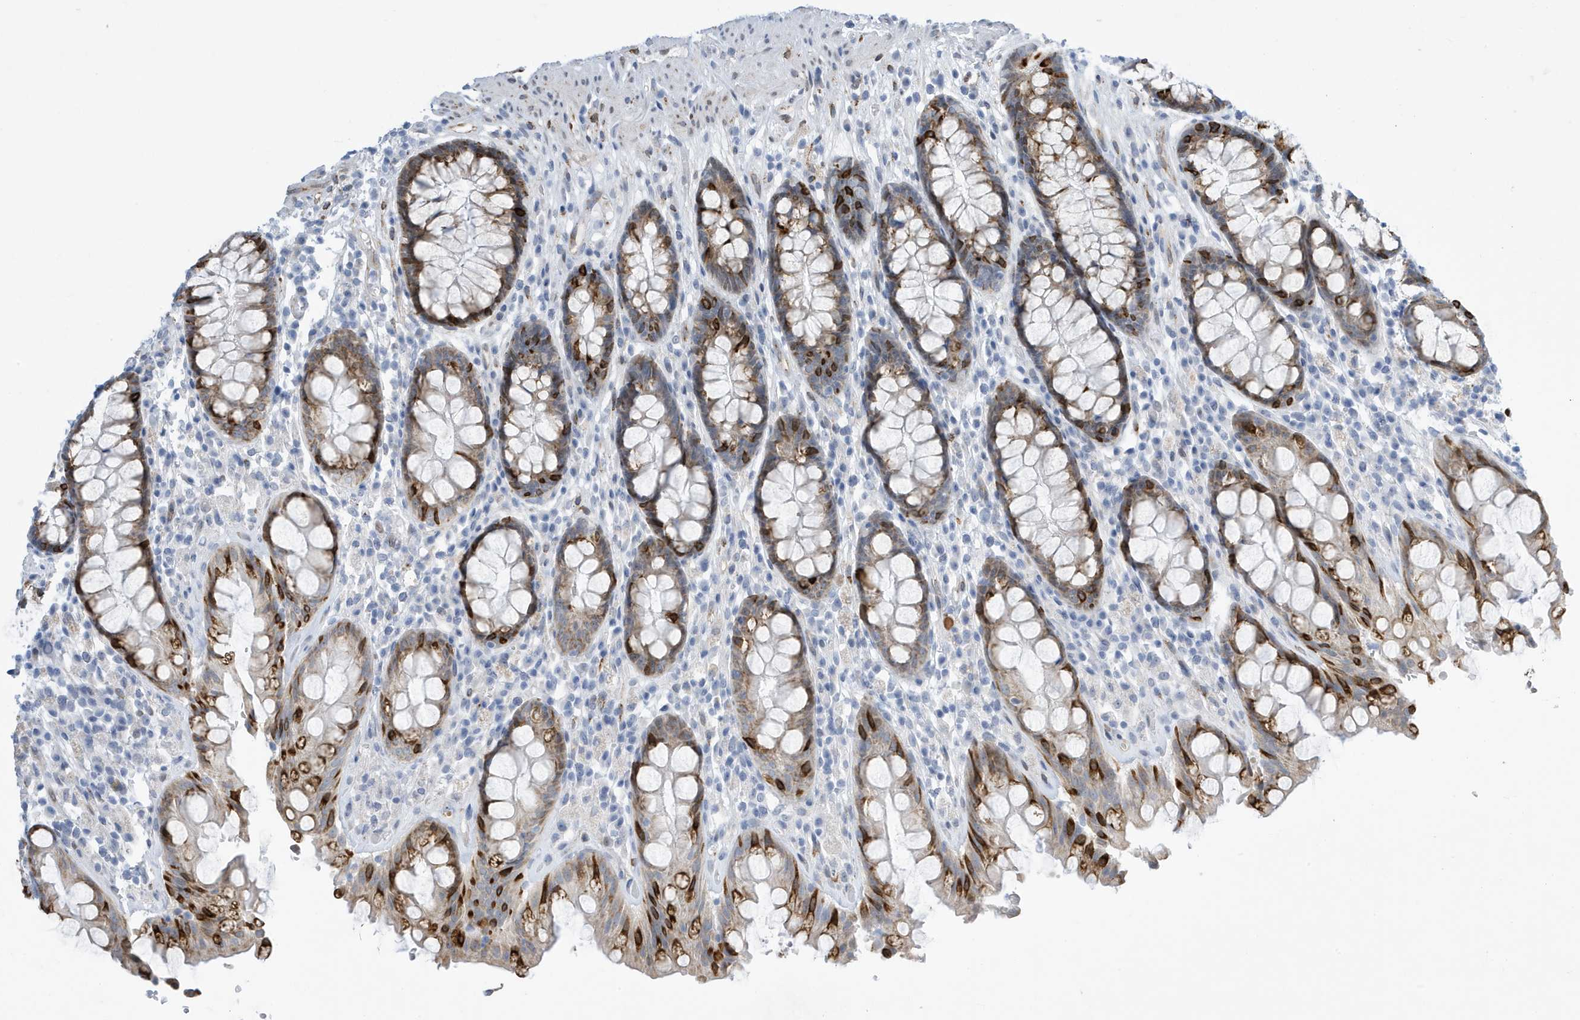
{"staining": {"intensity": "strong", "quantity": "<25%", "location": "cytoplasmic/membranous"}, "tissue": "rectum", "cell_type": "Glandular cells", "image_type": "normal", "snomed": [{"axis": "morphology", "description": "Normal tissue, NOS"}, {"axis": "topography", "description": "Rectum"}], "caption": "Rectum stained for a protein shows strong cytoplasmic/membranous positivity in glandular cells. (brown staining indicates protein expression, while blue staining denotes nuclei).", "gene": "SEMA3F", "patient": {"sex": "male", "age": 64}}